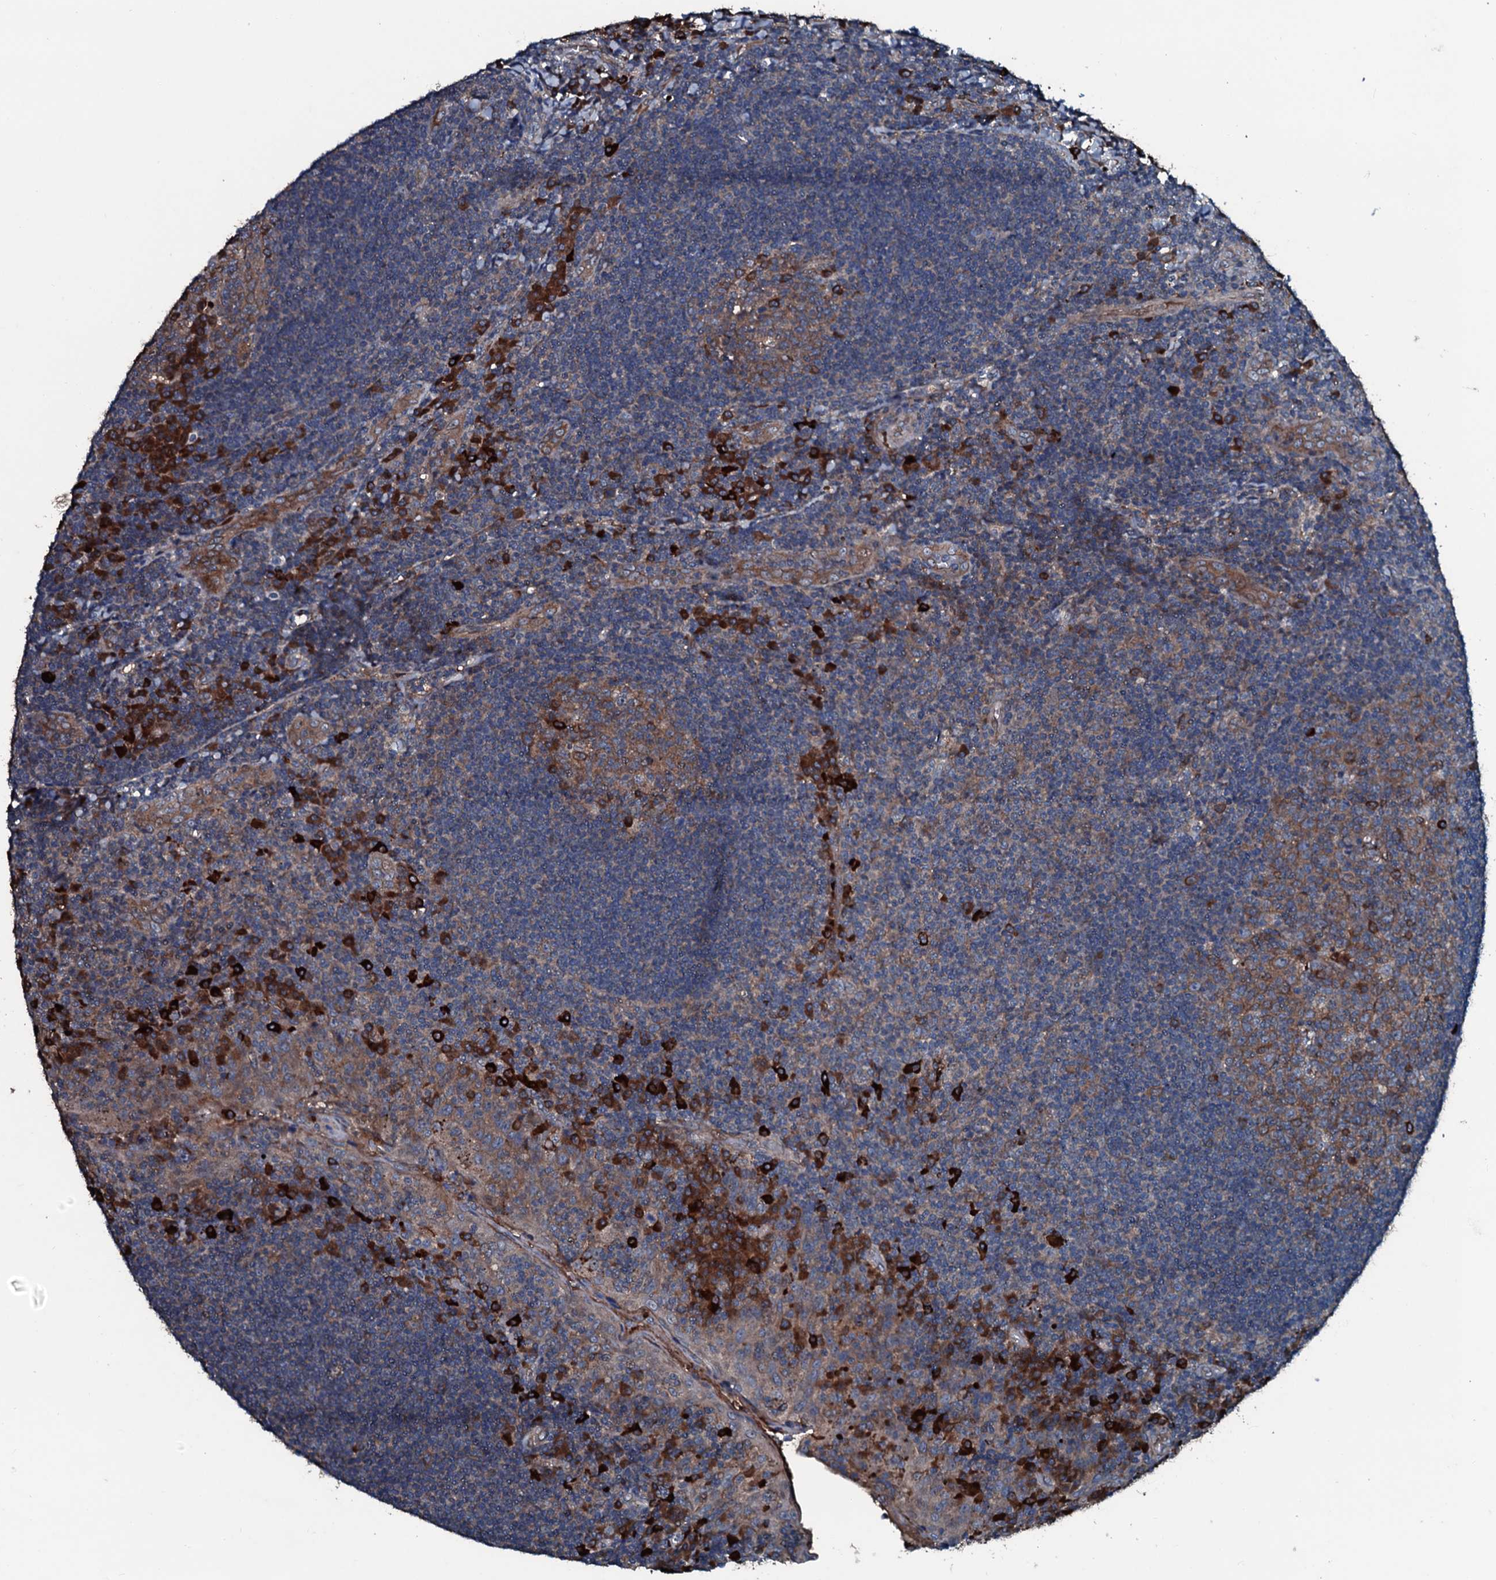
{"staining": {"intensity": "moderate", "quantity": ">75%", "location": "cytoplasmic/membranous"}, "tissue": "tonsil", "cell_type": "Germinal center cells", "image_type": "normal", "snomed": [{"axis": "morphology", "description": "Normal tissue, NOS"}, {"axis": "topography", "description": "Tonsil"}], "caption": "Unremarkable tonsil demonstrates moderate cytoplasmic/membranous staining in approximately >75% of germinal center cells.", "gene": "AARS1", "patient": {"sex": "male", "age": 17}}